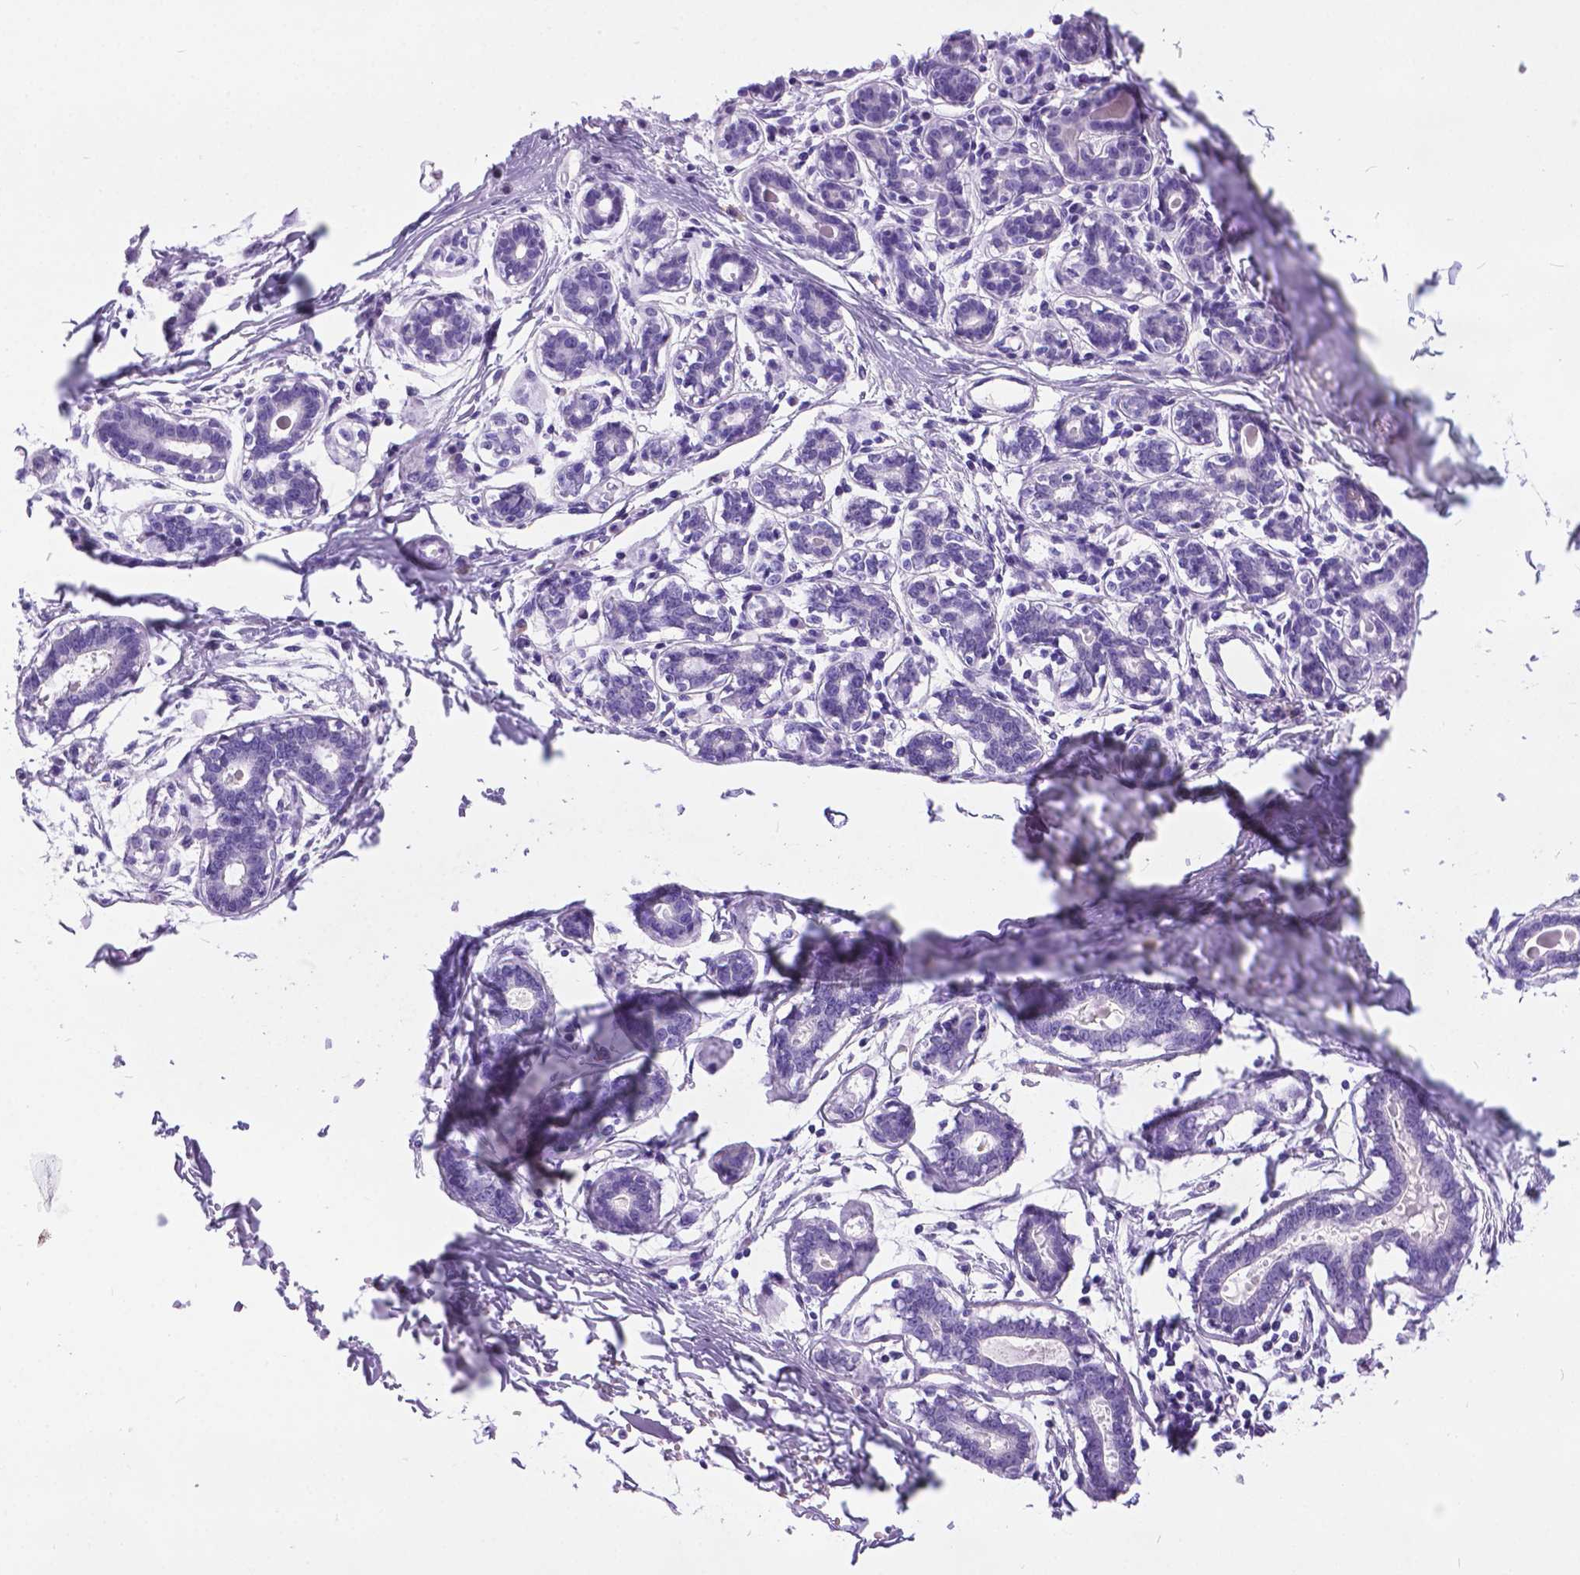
{"staining": {"intensity": "negative", "quantity": "none", "location": "none"}, "tissue": "breast", "cell_type": "Adipocytes", "image_type": "normal", "snomed": [{"axis": "morphology", "description": "Normal tissue, NOS"}, {"axis": "topography", "description": "Skin"}, {"axis": "topography", "description": "Breast"}], "caption": "Immunohistochemistry (IHC) micrograph of benign breast: breast stained with DAB exhibits no significant protein staining in adipocytes. (Stains: DAB IHC with hematoxylin counter stain, Microscopy: brightfield microscopy at high magnification).", "gene": "ARMS2", "patient": {"sex": "female", "age": 43}}